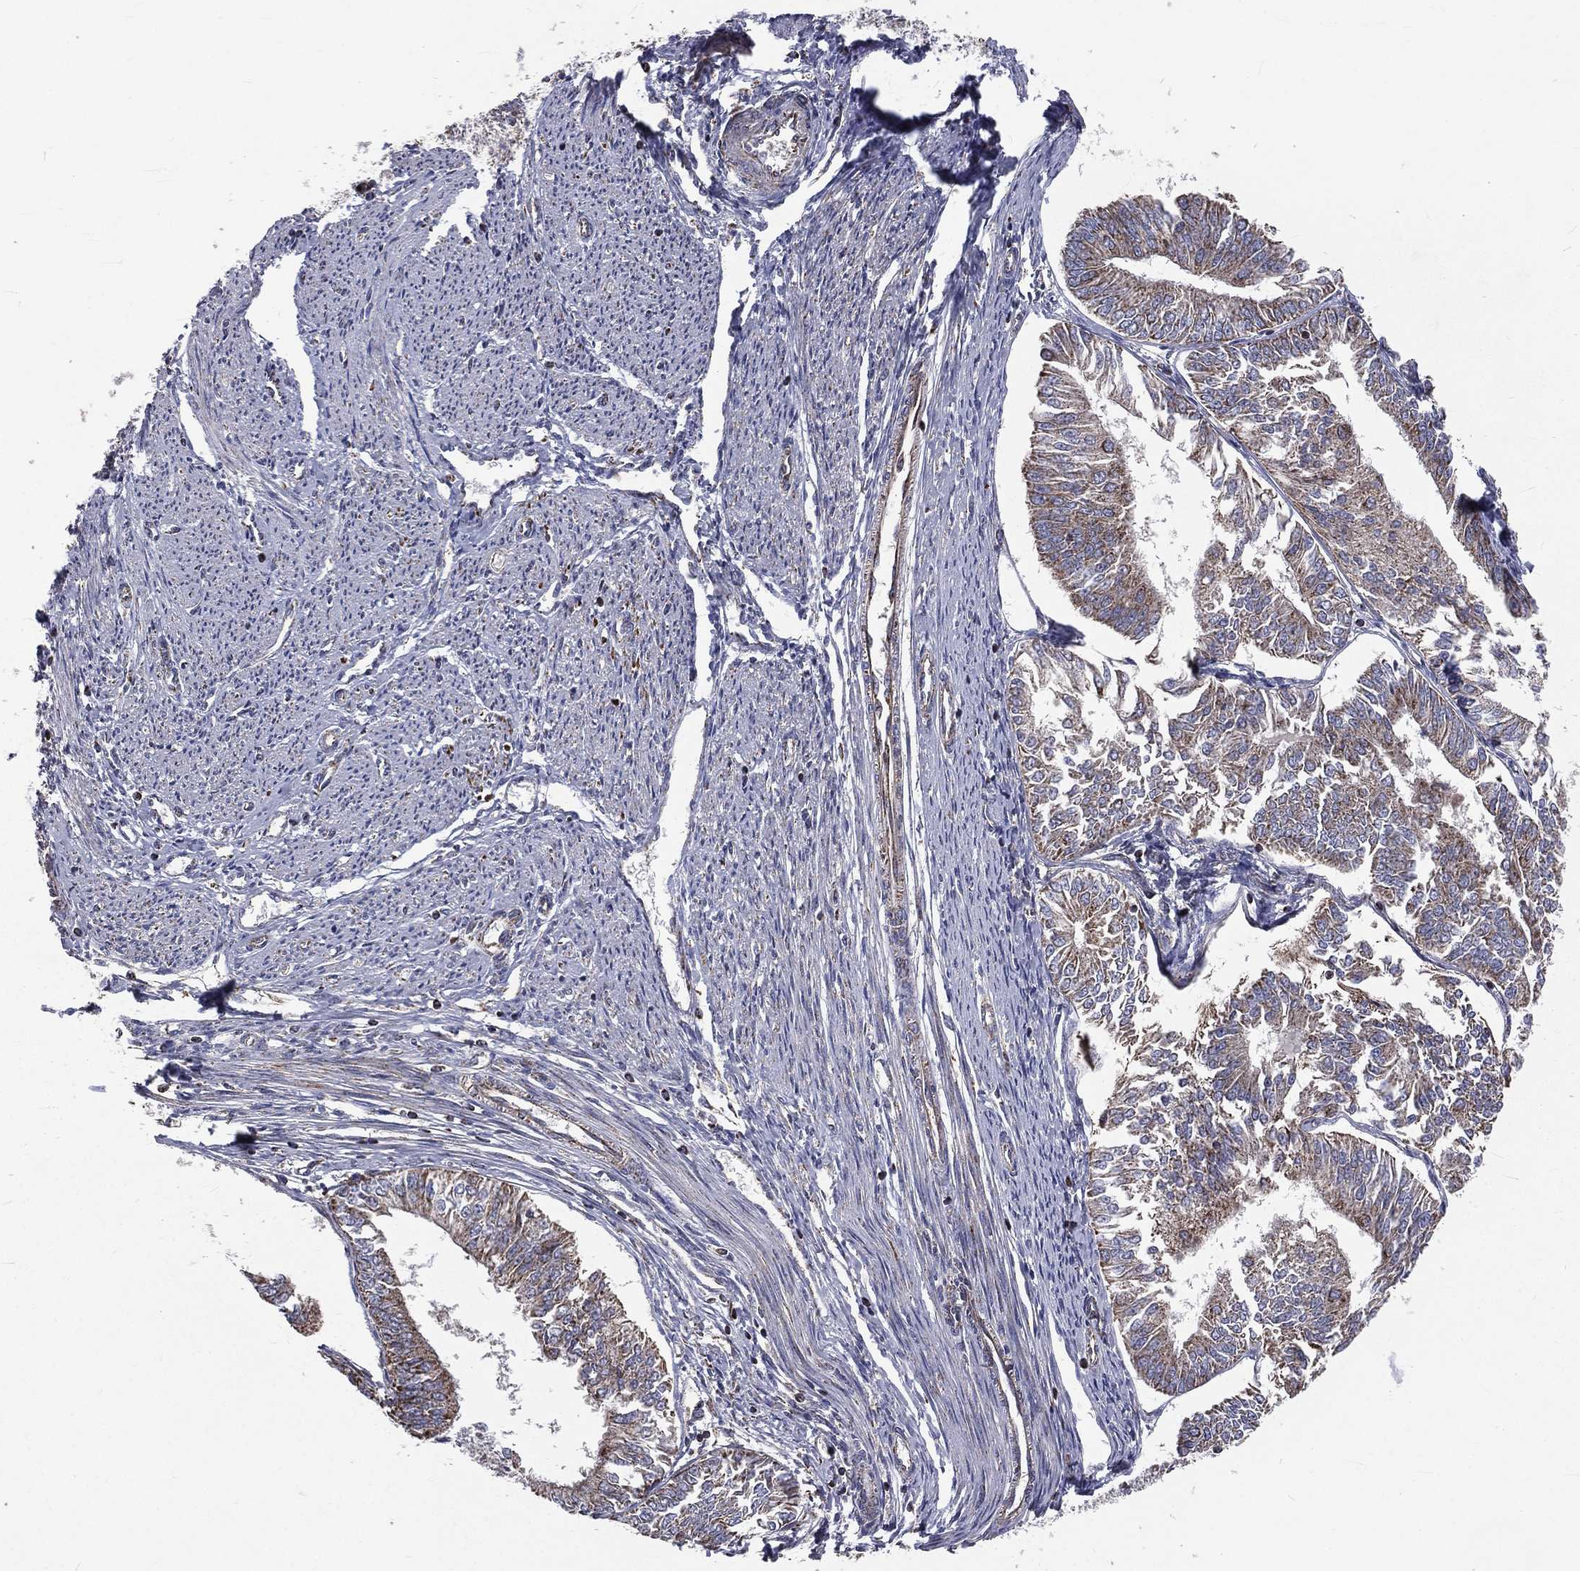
{"staining": {"intensity": "weak", "quantity": "25%-75%", "location": "cytoplasmic/membranous"}, "tissue": "endometrial cancer", "cell_type": "Tumor cells", "image_type": "cancer", "snomed": [{"axis": "morphology", "description": "Adenocarcinoma, NOS"}, {"axis": "topography", "description": "Endometrium"}], "caption": "DAB immunohistochemical staining of human endometrial cancer displays weak cytoplasmic/membranous protein staining in about 25%-75% of tumor cells.", "gene": "GPD1", "patient": {"sex": "female", "age": 58}}